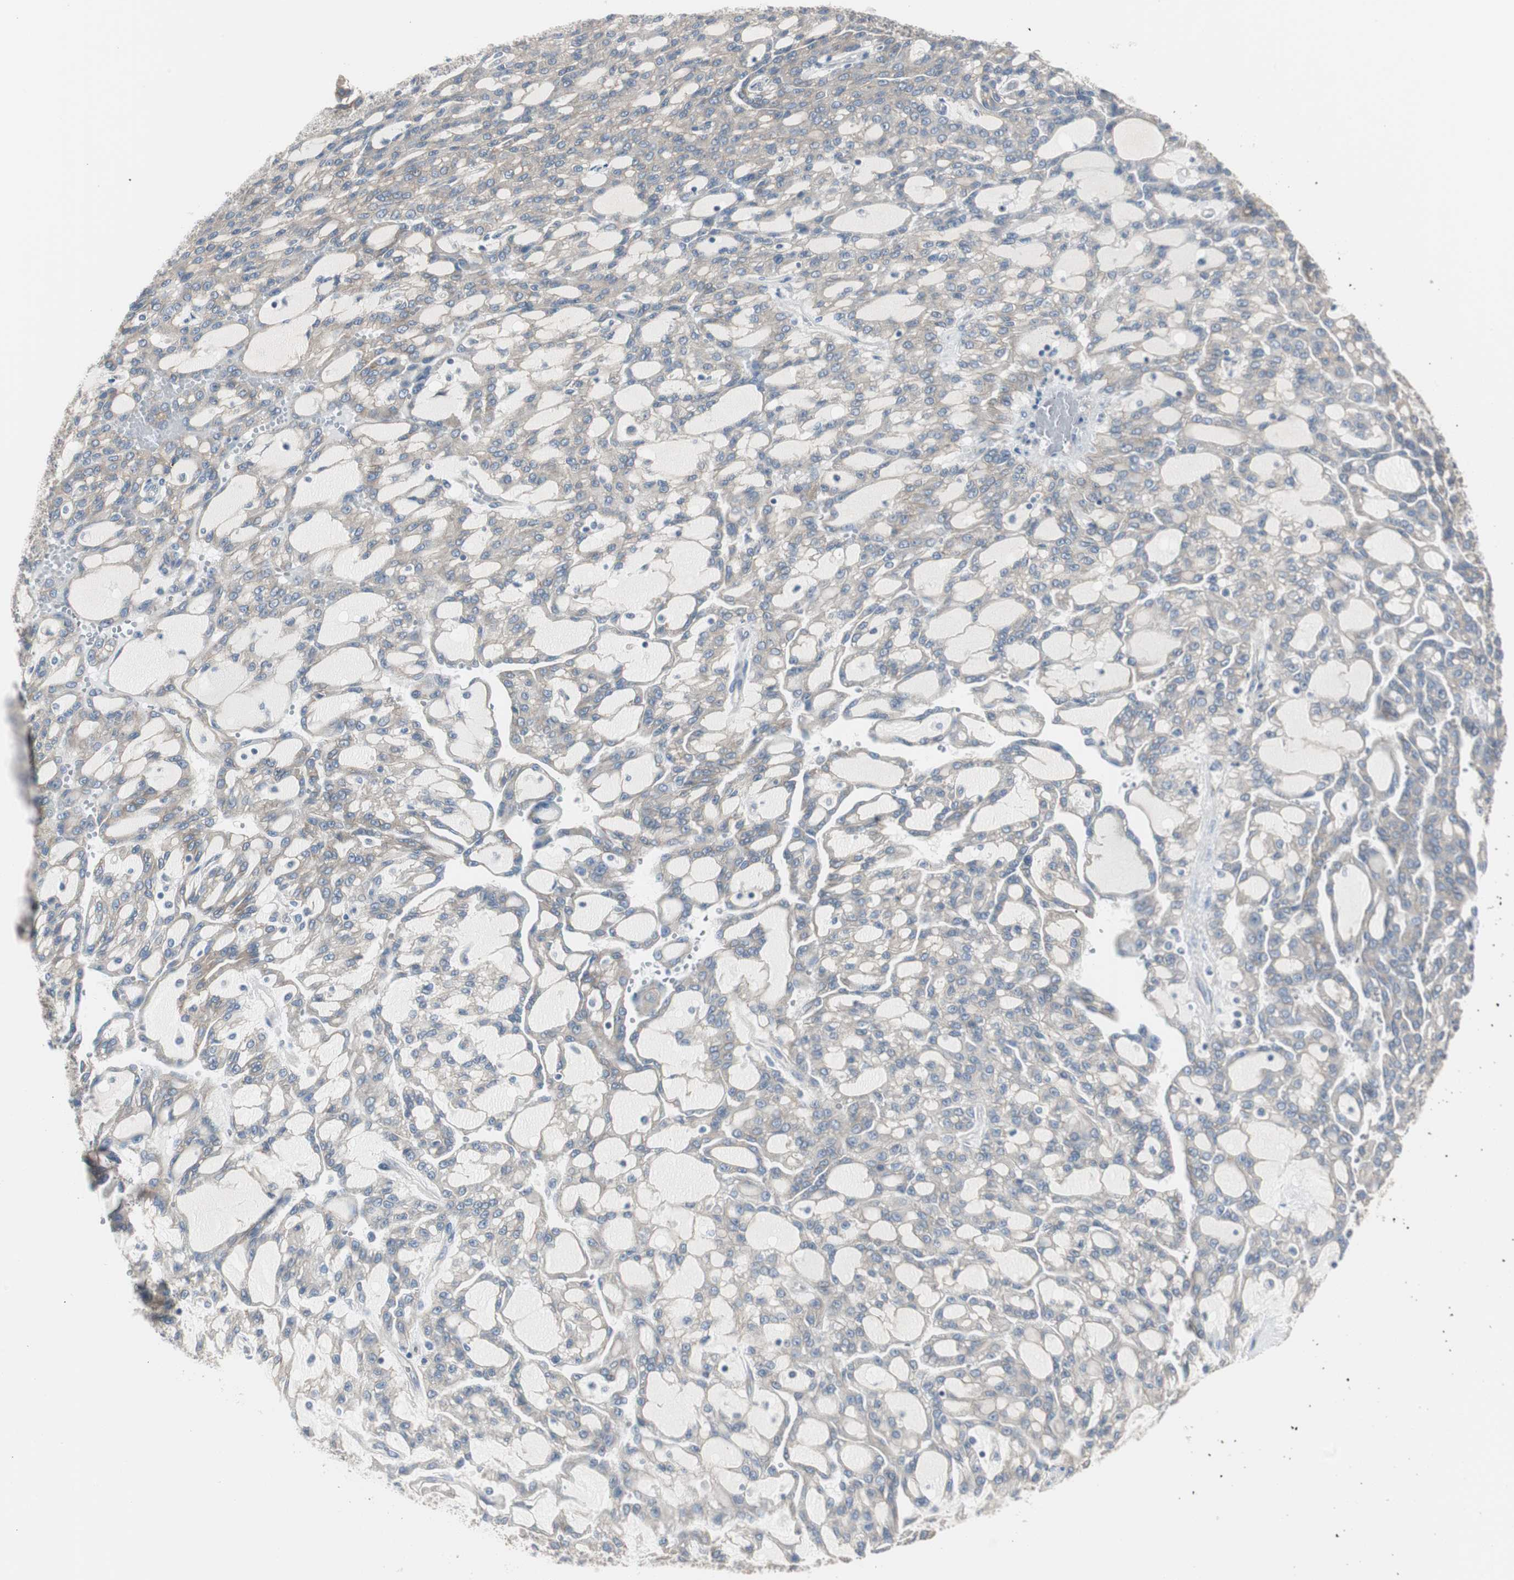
{"staining": {"intensity": "weak", "quantity": ">75%", "location": "cytoplasmic/membranous"}, "tissue": "renal cancer", "cell_type": "Tumor cells", "image_type": "cancer", "snomed": [{"axis": "morphology", "description": "Adenocarcinoma, NOS"}, {"axis": "topography", "description": "Kidney"}], "caption": "There is low levels of weak cytoplasmic/membranous staining in tumor cells of renal adenocarcinoma, as demonstrated by immunohistochemical staining (brown color).", "gene": "STXBP4", "patient": {"sex": "male", "age": 63}}